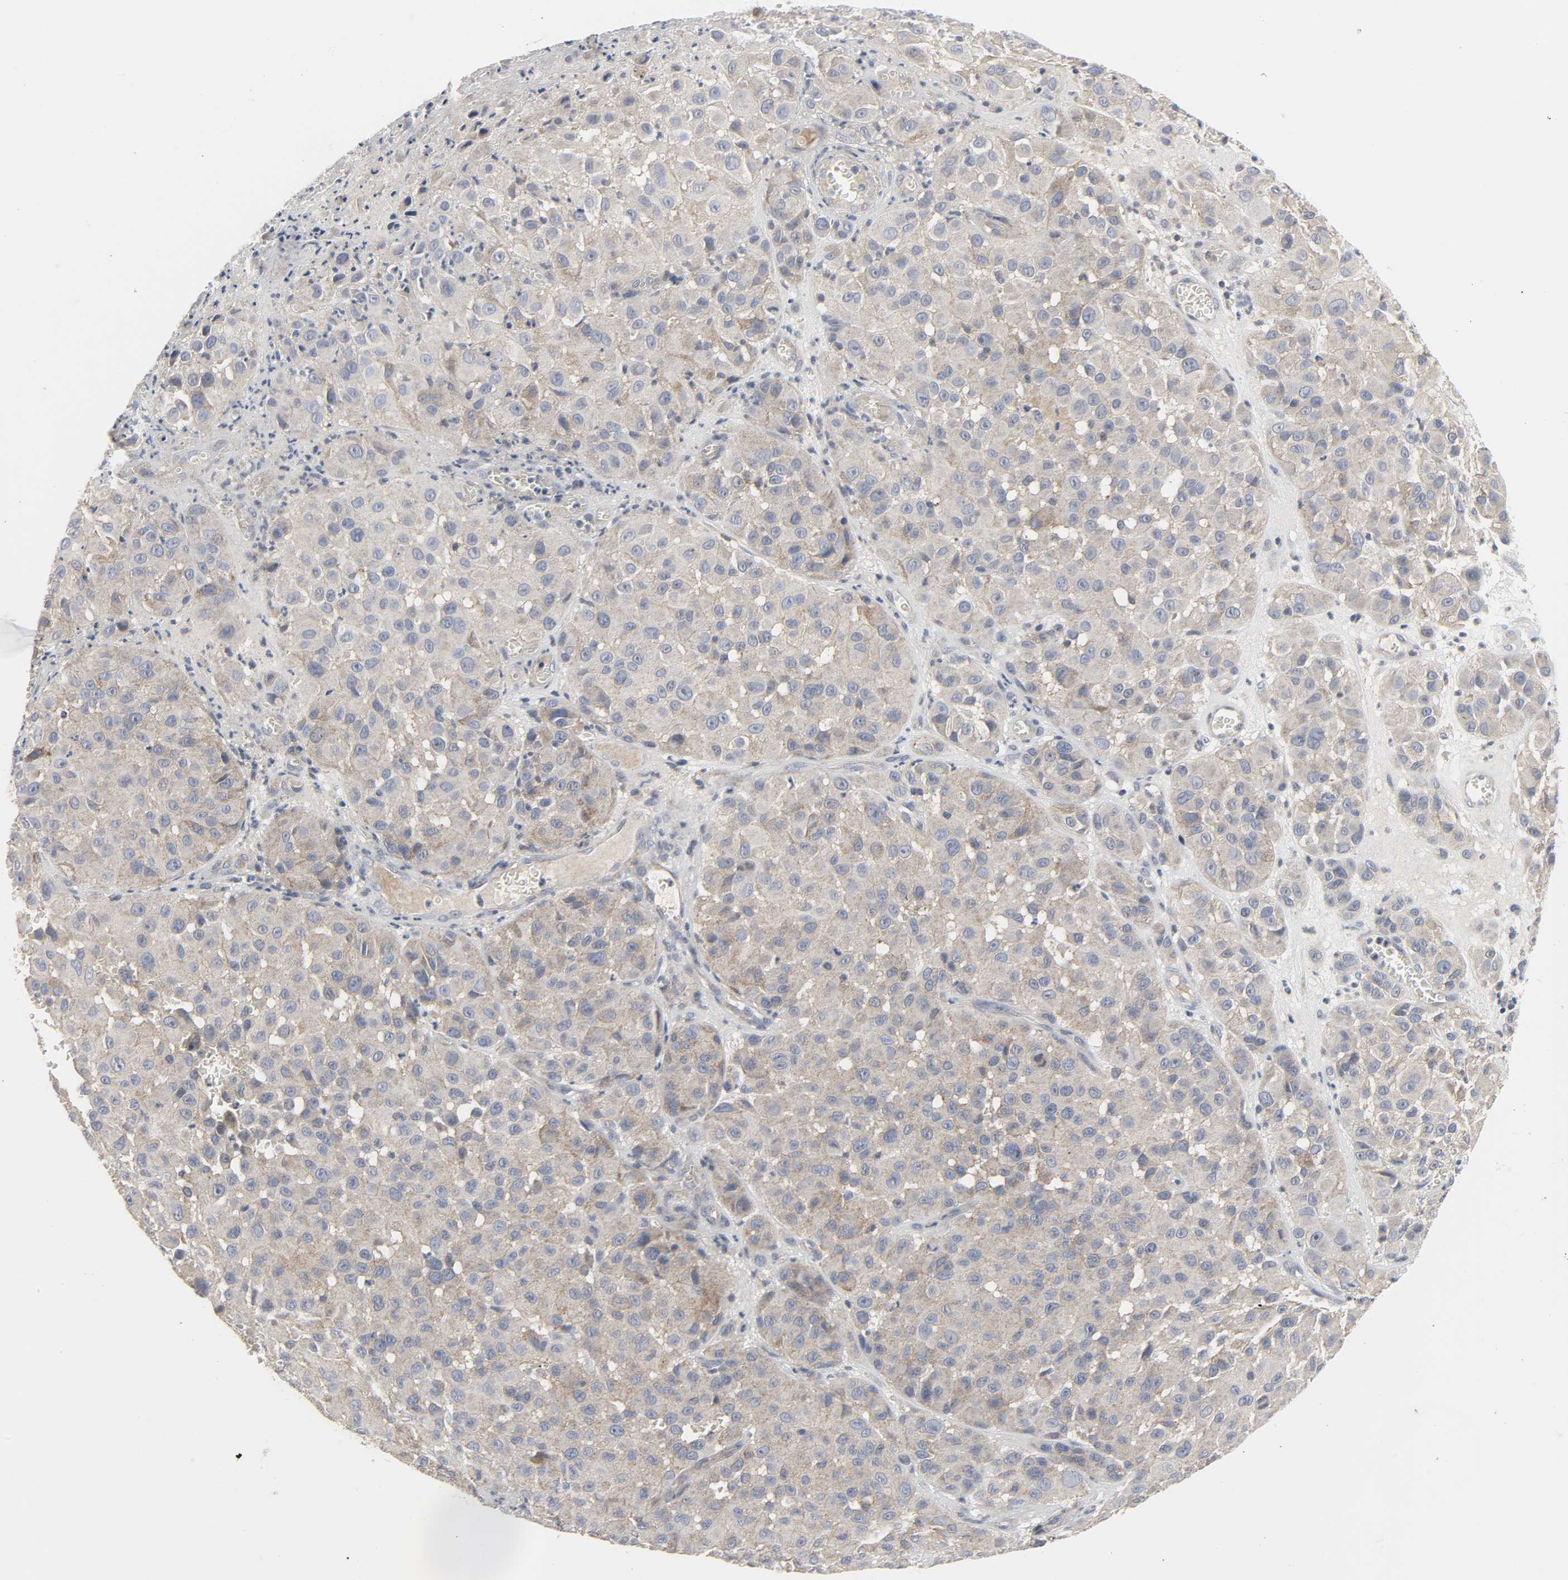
{"staining": {"intensity": "moderate", "quantity": ">75%", "location": "cytoplasmic/membranous"}, "tissue": "melanoma", "cell_type": "Tumor cells", "image_type": "cancer", "snomed": [{"axis": "morphology", "description": "Malignant melanoma, NOS"}, {"axis": "topography", "description": "Skin"}], "caption": "Immunohistochemistry (IHC) (DAB) staining of human malignant melanoma shows moderate cytoplasmic/membranous protein positivity in approximately >75% of tumor cells.", "gene": "CLIP1", "patient": {"sex": "female", "age": 21}}